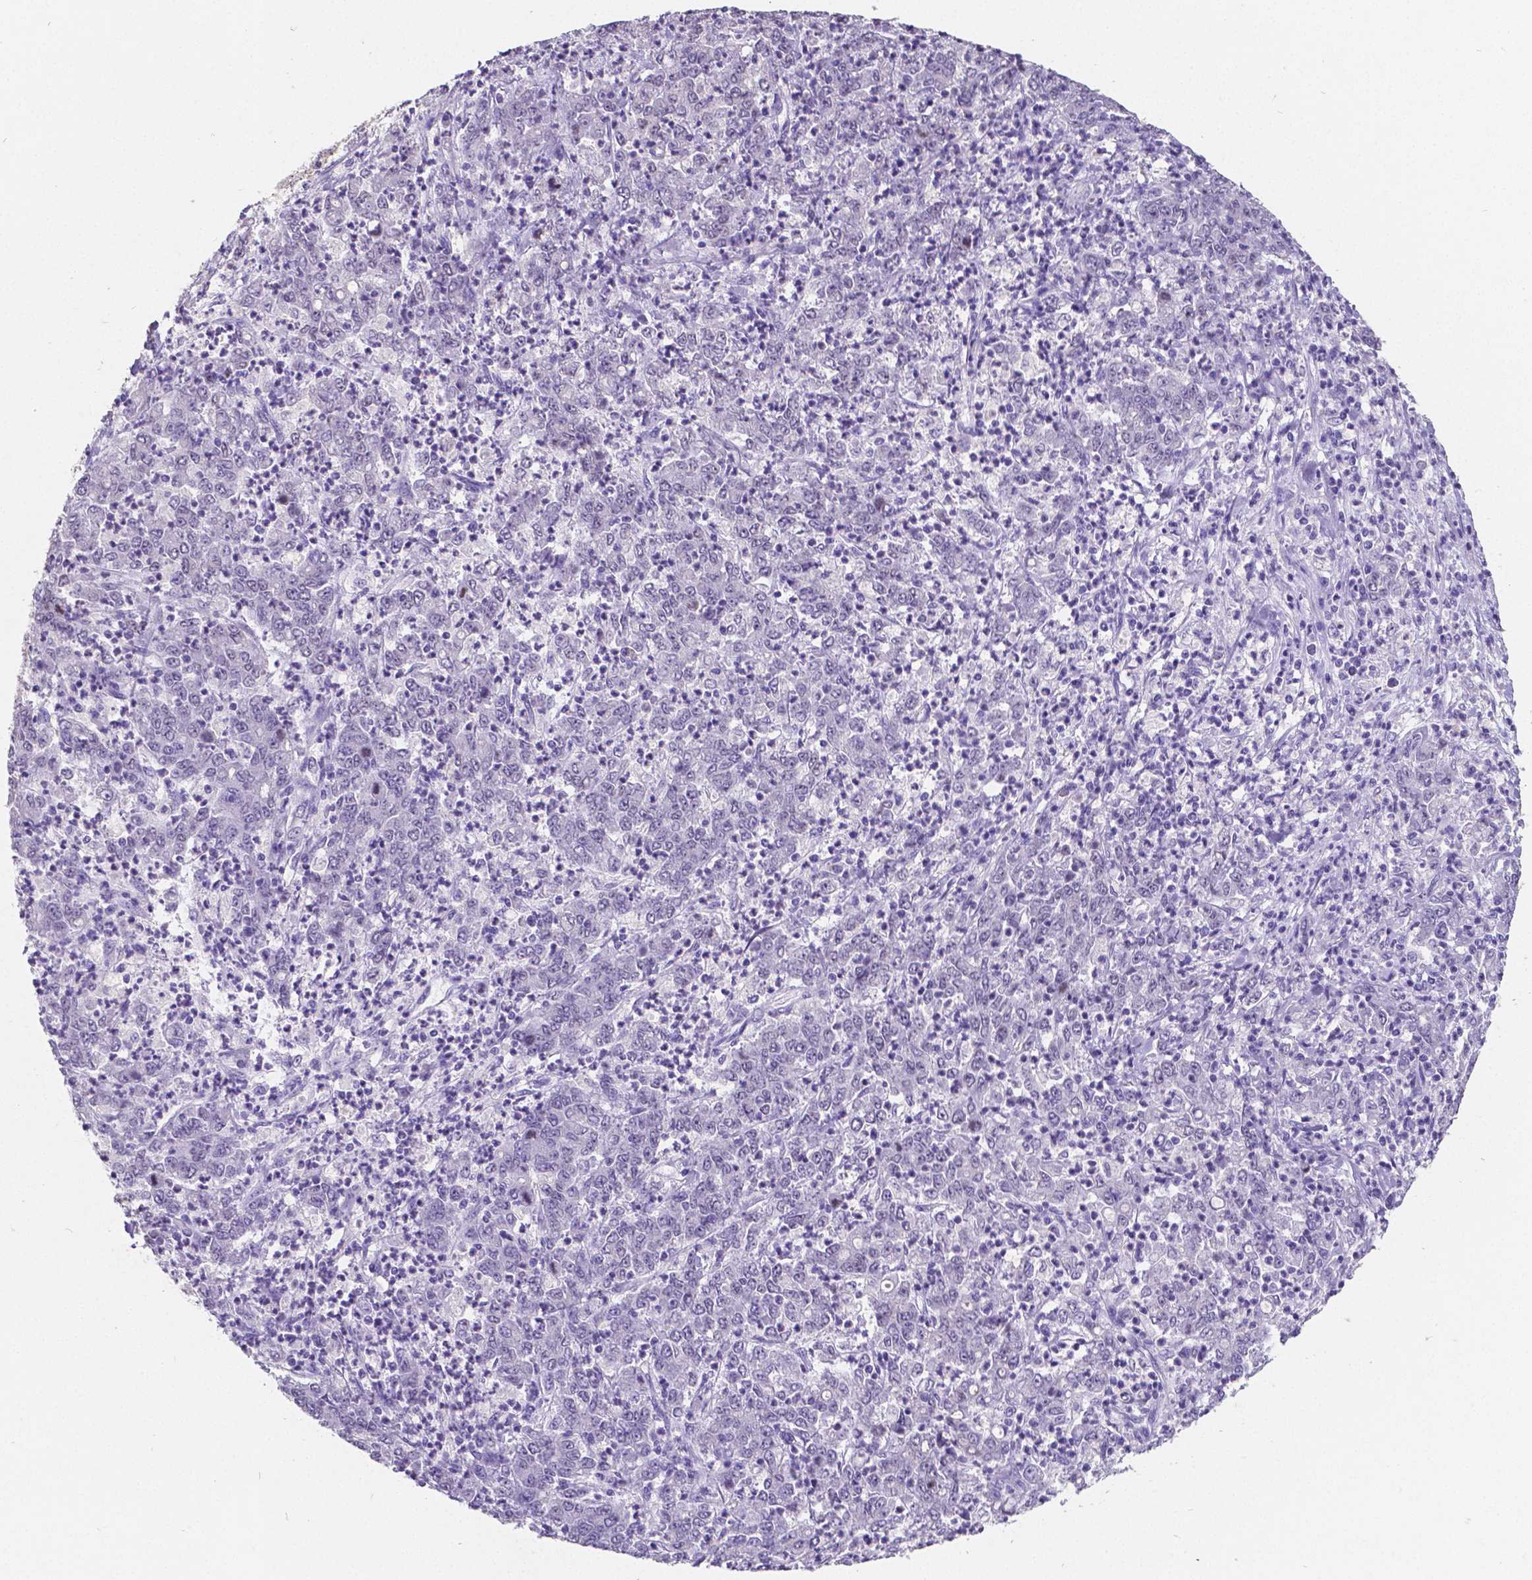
{"staining": {"intensity": "negative", "quantity": "none", "location": "none"}, "tissue": "stomach cancer", "cell_type": "Tumor cells", "image_type": "cancer", "snomed": [{"axis": "morphology", "description": "Adenocarcinoma, NOS"}, {"axis": "topography", "description": "Stomach, lower"}], "caption": "The immunohistochemistry histopathology image has no significant staining in tumor cells of adenocarcinoma (stomach) tissue.", "gene": "SATB2", "patient": {"sex": "female", "age": 71}}